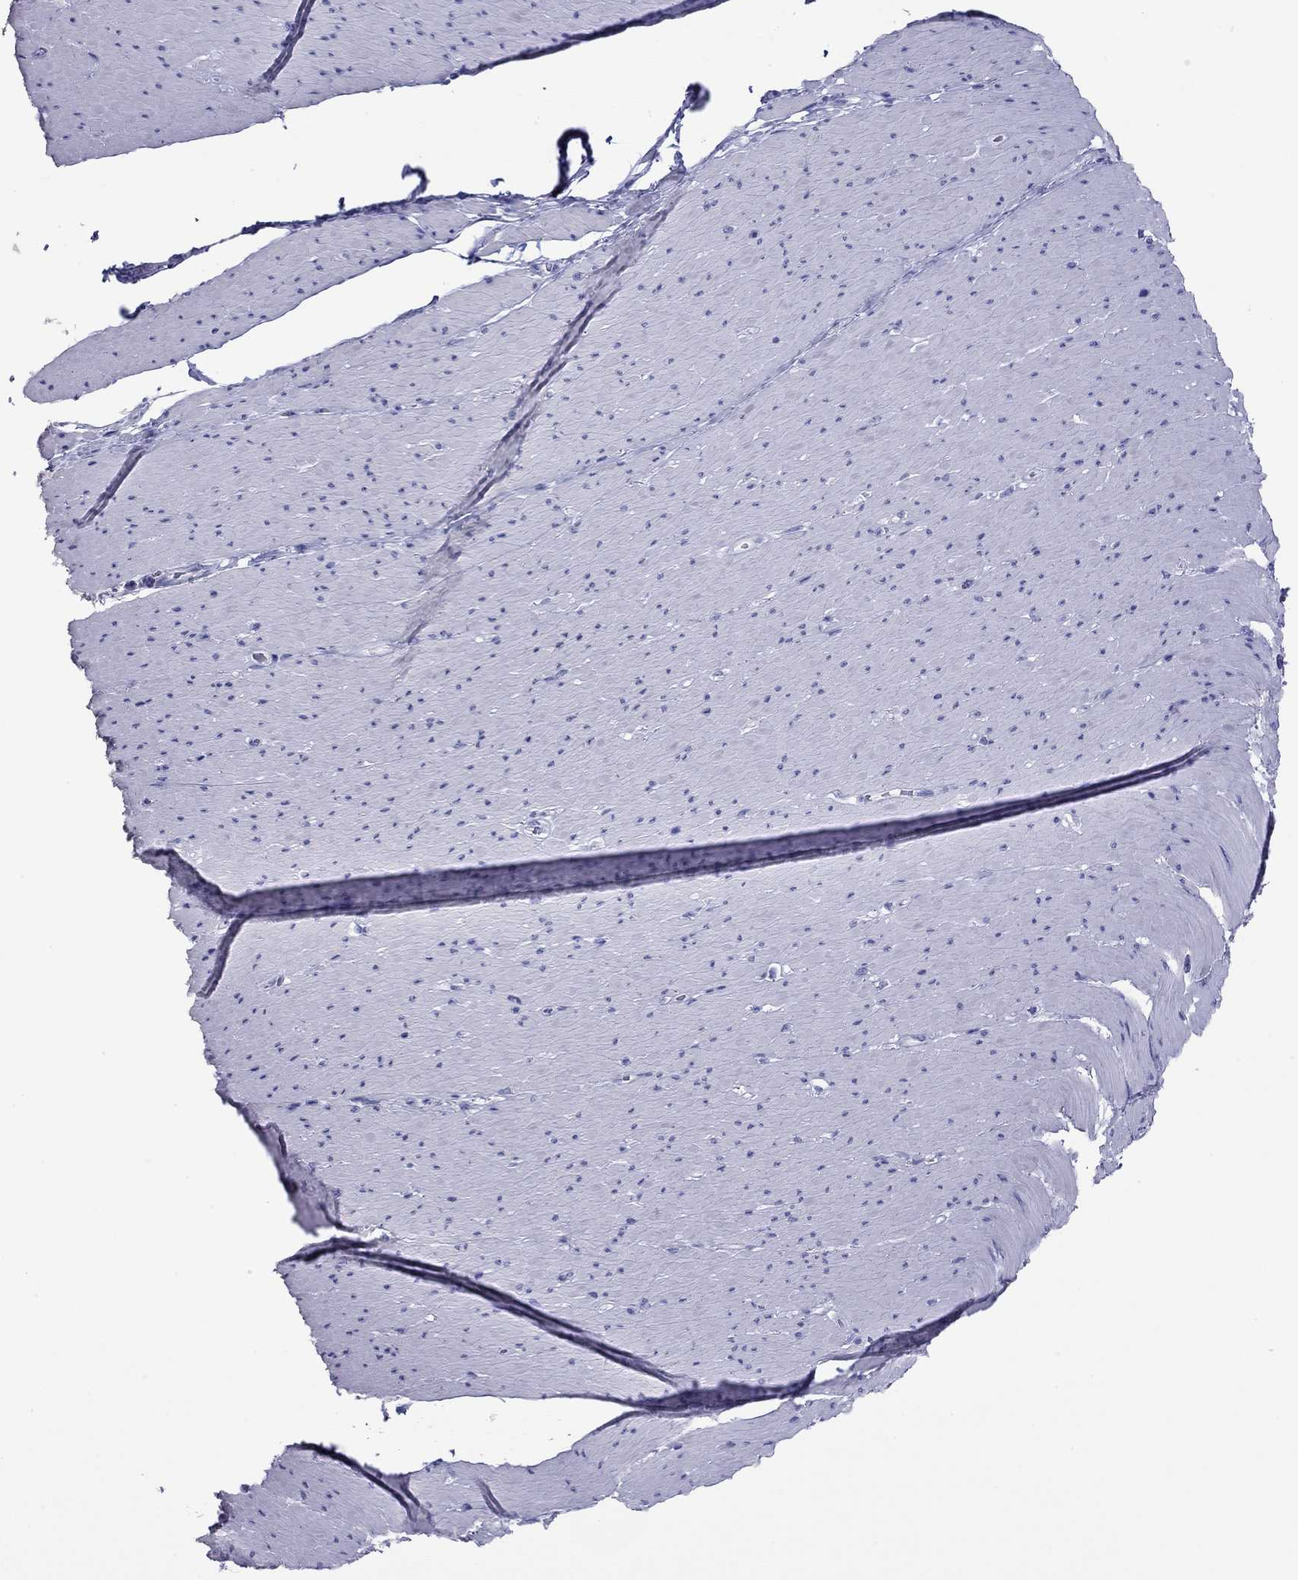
{"staining": {"intensity": "negative", "quantity": "none", "location": "none"}, "tissue": "smooth muscle", "cell_type": "Smooth muscle cells", "image_type": "normal", "snomed": [{"axis": "morphology", "description": "Normal tissue, NOS"}, {"axis": "topography", "description": "Smooth muscle"}, {"axis": "topography", "description": "Rectum"}], "caption": "An immunohistochemistry (IHC) image of benign smooth muscle is shown. There is no staining in smooth muscle cells of smooth muscle. (DAB (3,3'-diaminobenzidine) immunohistochemistry (IHC), high magnification).", "gene": "FIGLA", "patient": {"sex": "male", "age": 53}}